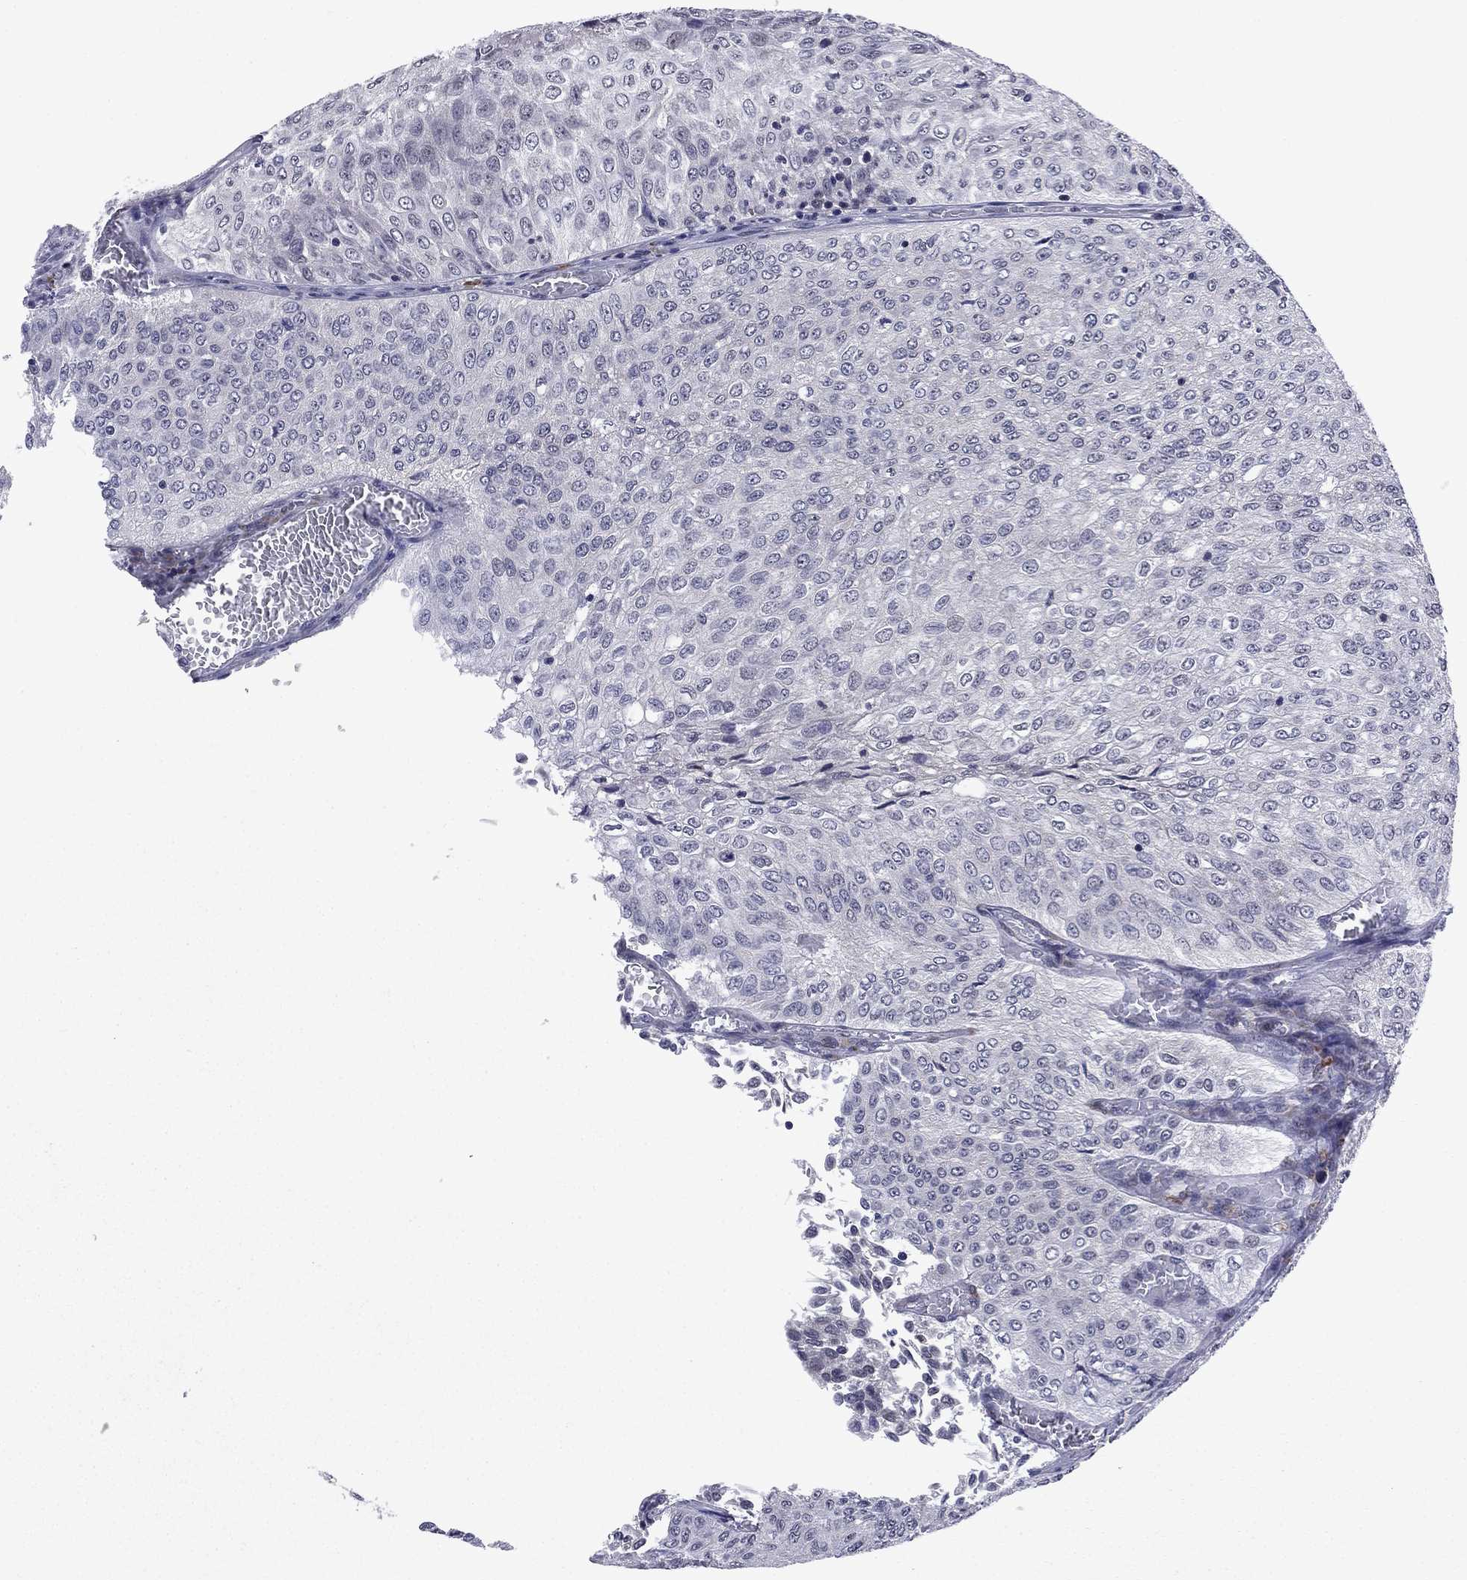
{"staining": {"intensity": "negative", "quantity": "none", "location": "none"}, "tissue": "urothelial cancer", "cell_type": "Tumor cells", "image_type": "cancer", "snomed": [{"axis": "morphology", "description": "Urothelial carcinoma, Low grade"}, {"axis": "topography", "description": "Urinary bladder"}], "caption": "Tumor cells show no significant positivity in low-grade urothelial carcinoma.", "gene": "ECM1", "patient": {"sex": "male", "age": 78}}